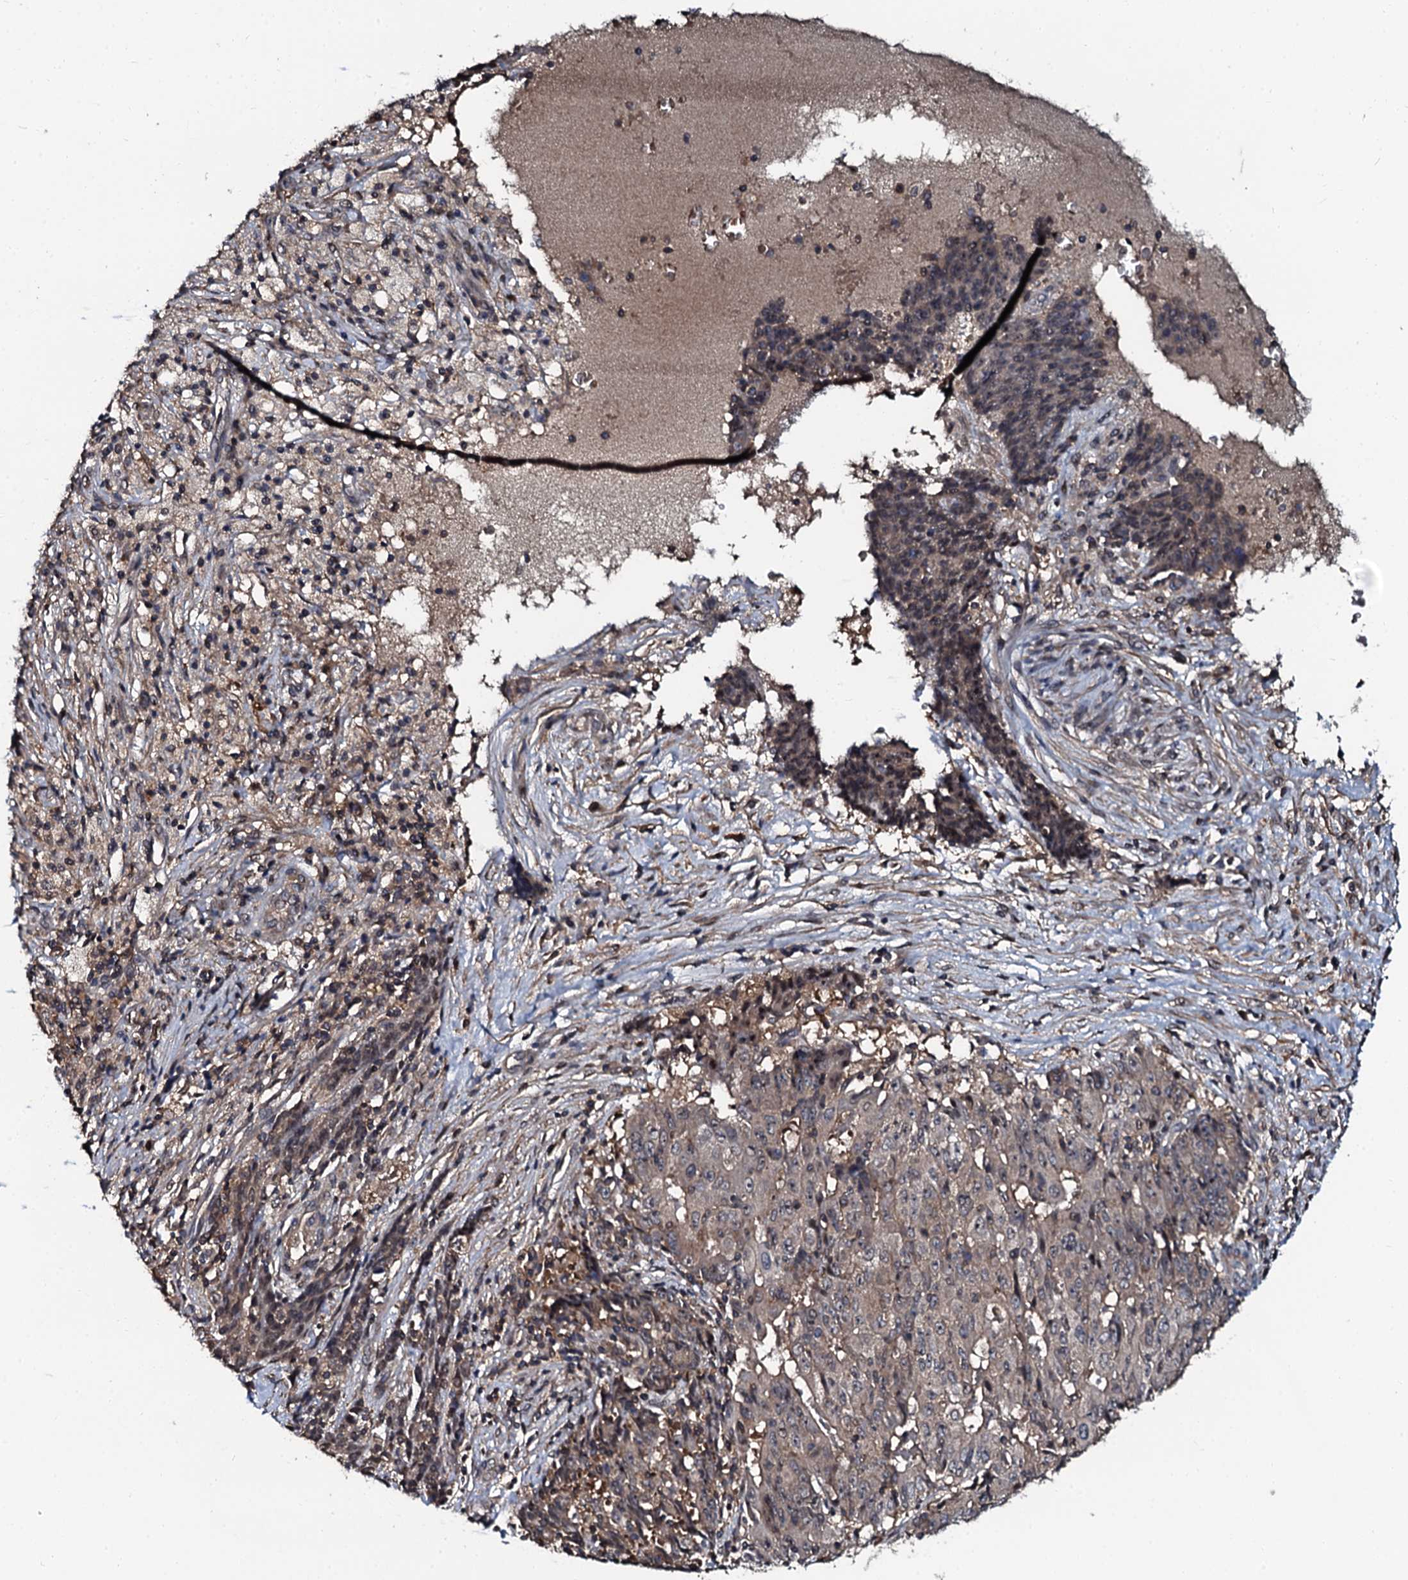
{"staining": {"intensity": "weak", "quantity": "25%-75%", "location": "cytoplasmic/membranous"}, "tissue": "ovarian cancer", "cell_type": "Tumor cells", "image_type": "cancer", "snomed": [{"axis": "morphology", "description": "Carcinoma, endometroid"}, {"axis": "topography", "description": "Ovary"}], "caption": "Endometroid carcinoma (ovarian) stained with a protein marker demonstrates weak staining in tumor cells.", "gene": "N4BP1", "patient": {"sex": "female", "age": 42}}